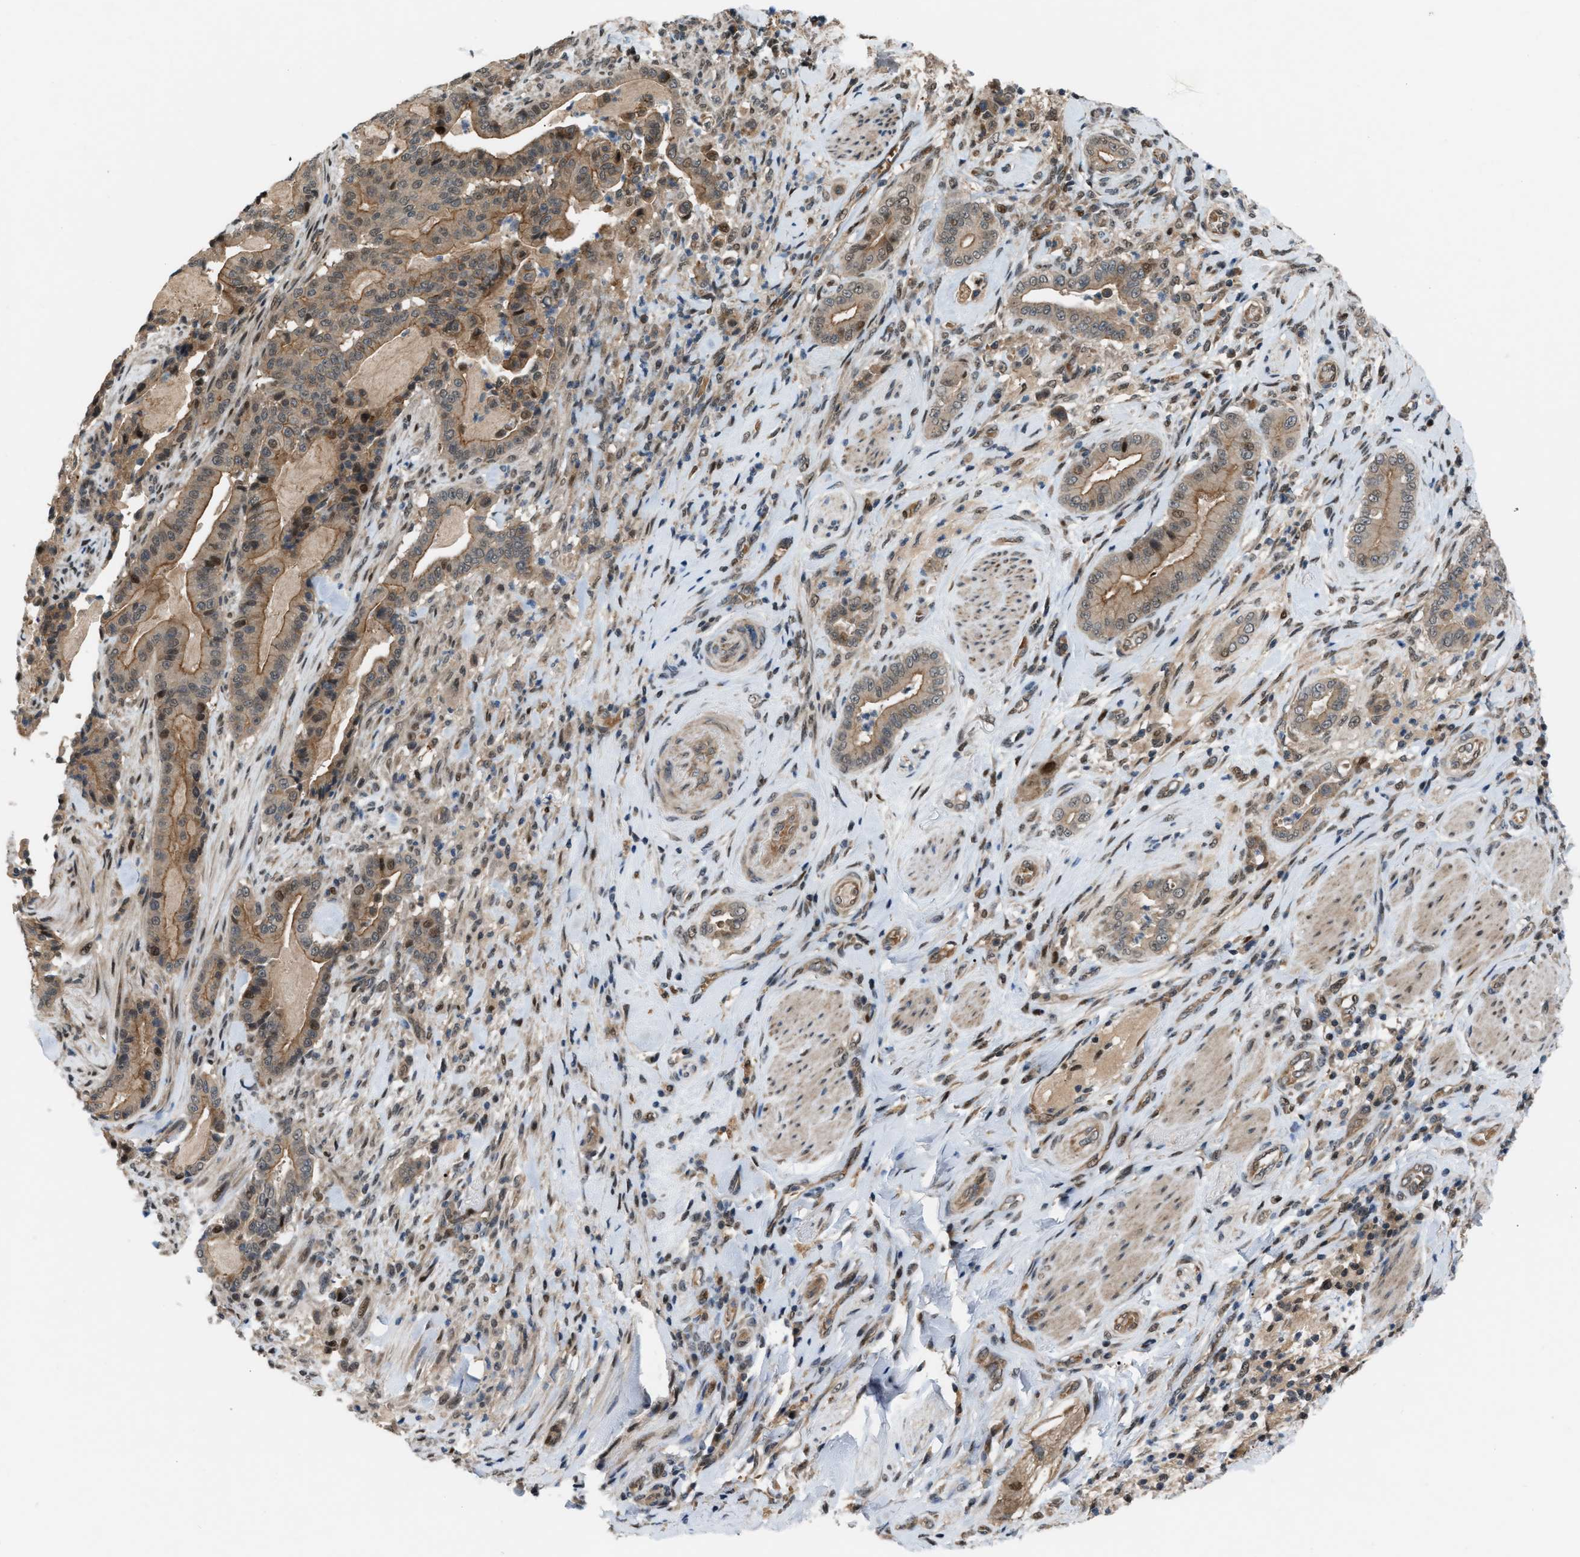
{"staining": {"intensity": "weak", "quantity": ">75%", "location": "cytoplasmic/membranous"}, "tissue": "pancreatic cancer", "cell_type": "Tumor cells", "image_type": "cancer", "snomed": [{"axis": "morphology", "description": "Normal tissue, NOS"}, {"axis": "morphology", "description": "Adenocarcinoma, NOS"}, {"axis": "topography", "description": "Pancreas"}], "caption": "Weak cytoplasmic/membranous expression is seen in approximately >75% of tumor cells in pancreatic adenocarcinoma.", "gene": "RFFL", "patient": {"sex": "male", "age": 63}}